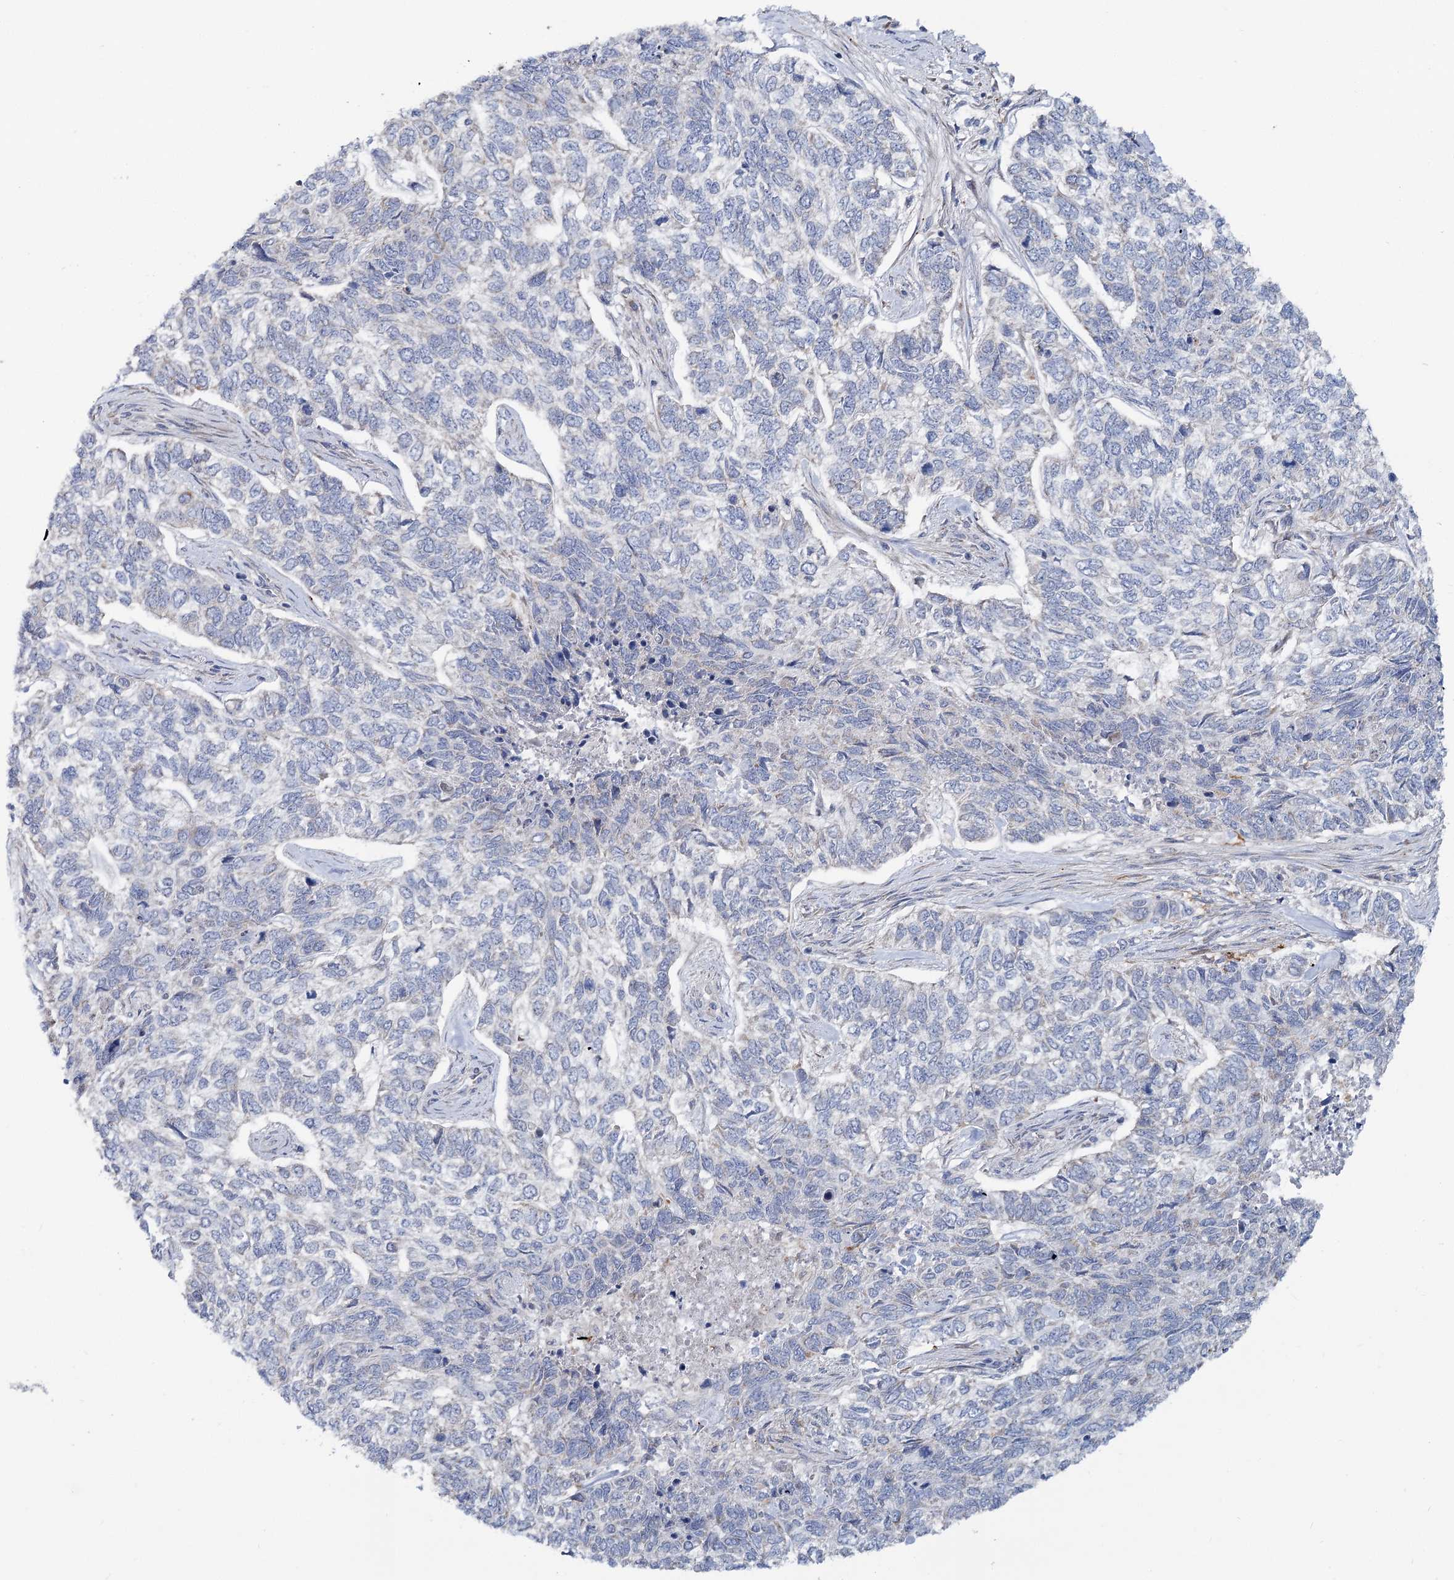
{"staining": {"intensity": "negative", "quantity": "none", "location": "none"}, "tissue": "skin cancer", "cell_type": "Tumor cells", "image_type": "cancer", "snomed": [{"axis": "morphology", "description": "Basal cell carcinoma"}, {"axis": "topography", "description": "Skin"}], "caption": "There is no significant staining in tumor cells of skin cancer.", "gene": "CIB4", "patient": {"sex": "female", "age": 65}}